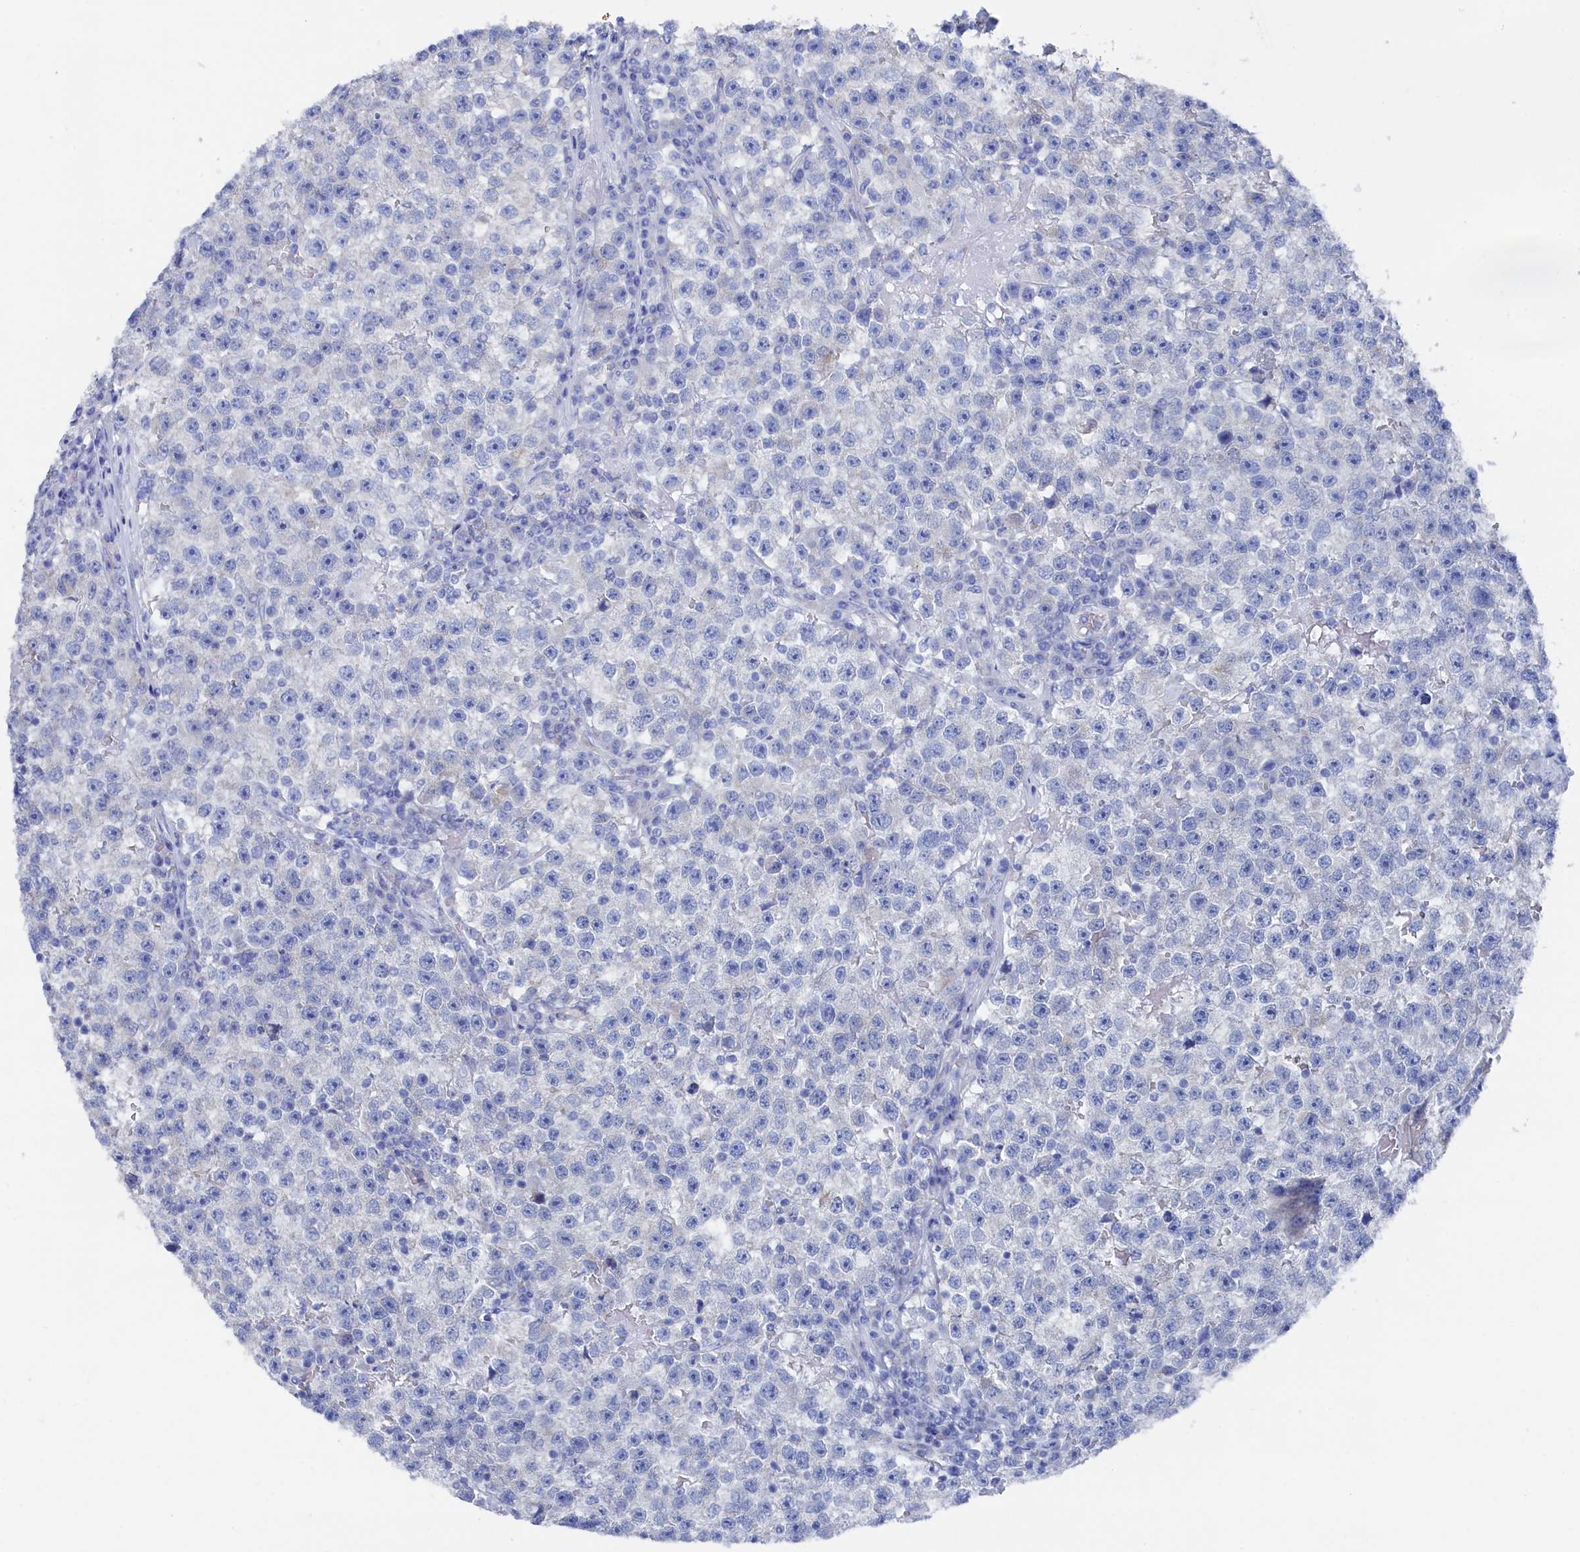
{"staining": {"intensity": "negative", "quantity": "none", "location": "none"}, "tissue": "testis cancer", "cell_type": "Tumor cells", "image_type": "cancer", "snomed": [{"axis": "morphology", "description": "Seminoma, NOS"}, {"axis": "topography", "description": "Testis"}], "caption": "Tumor cells show no significant protein expression in seminoma (testis).", "gene": "TMOD2", "patient": {"sex": "male", "age": 22}}